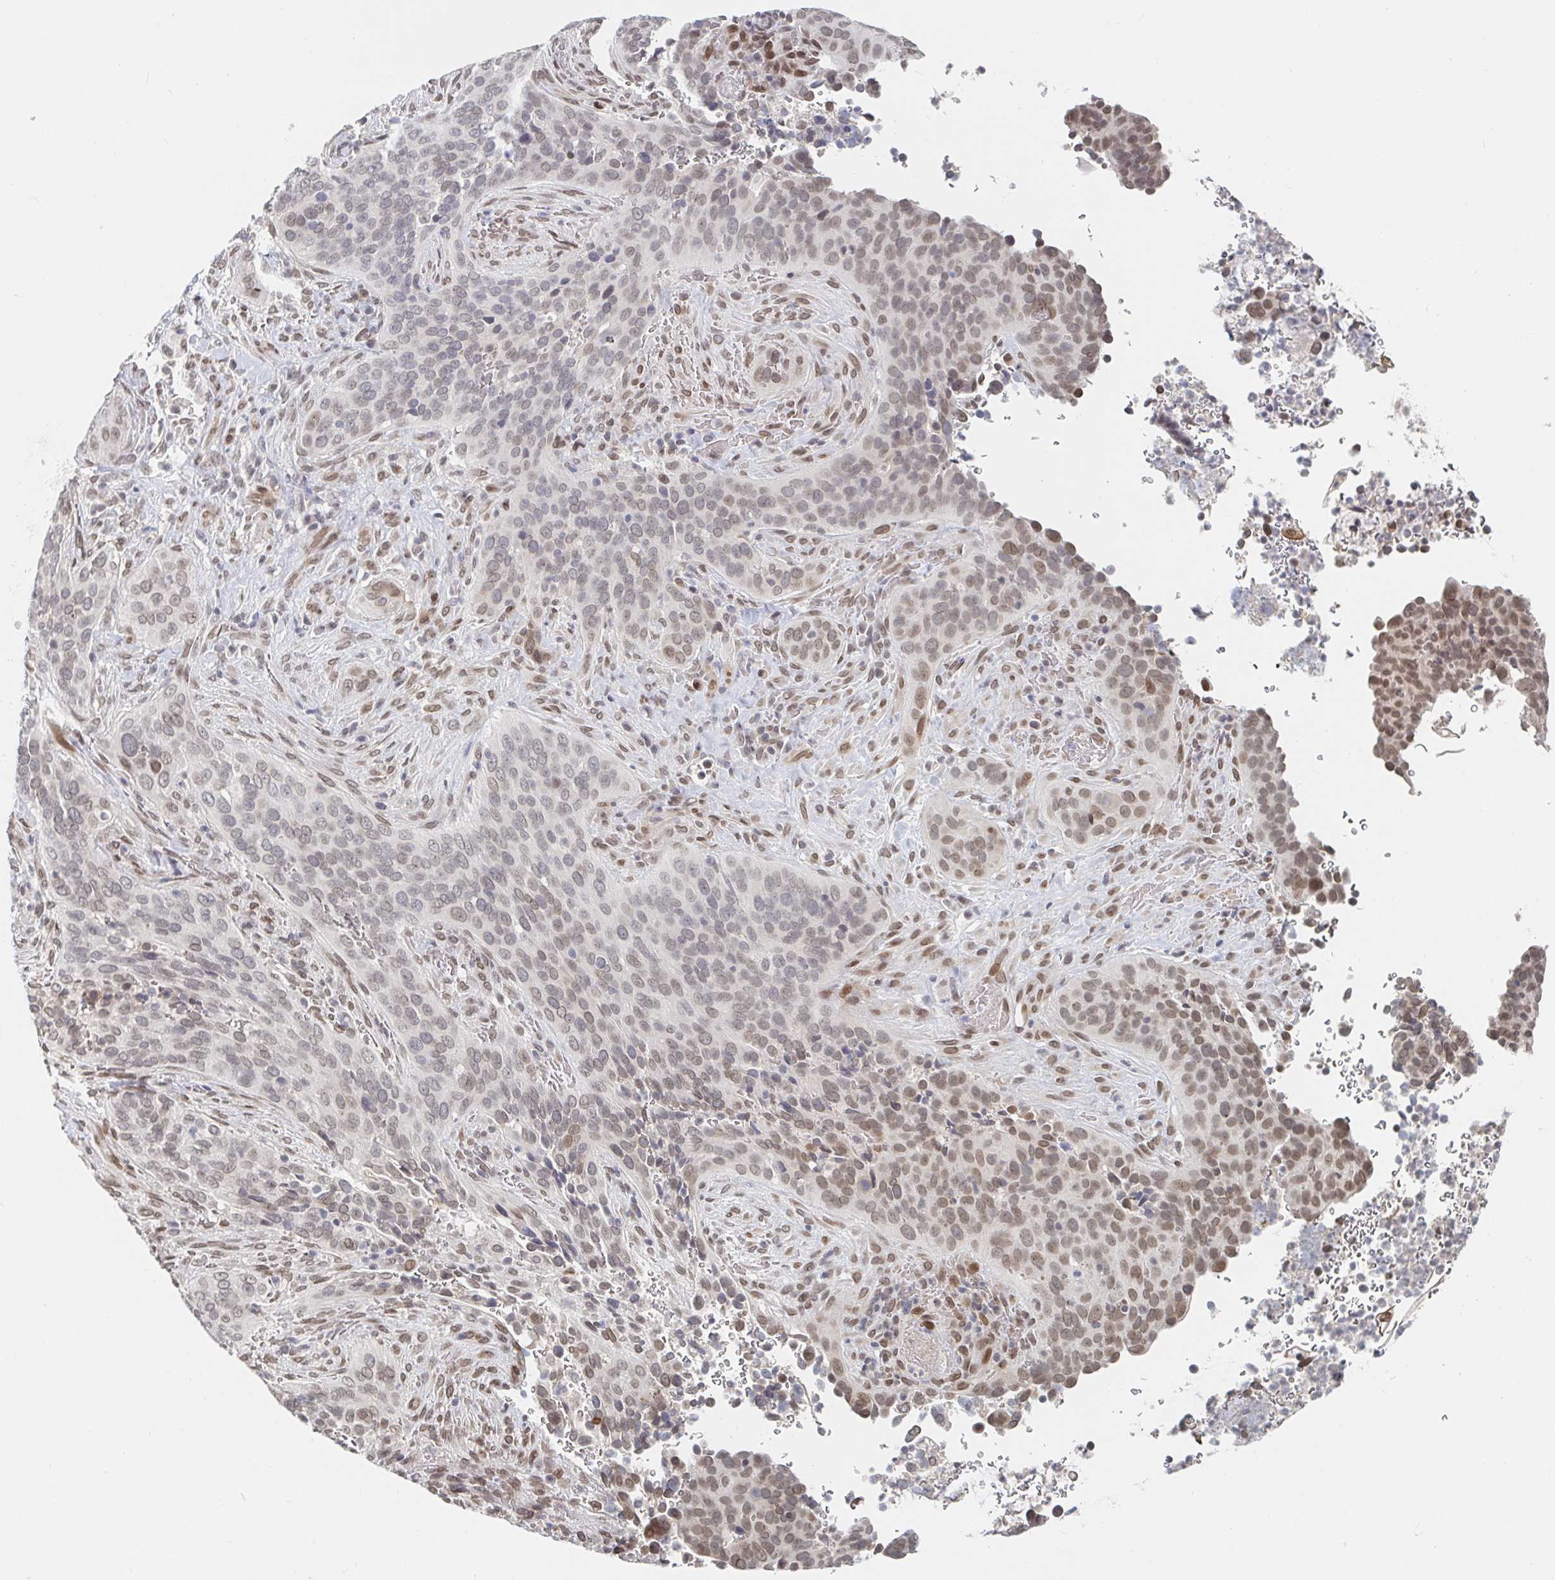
{"staining": {"intensity": "weak", "quantity": "25%-75%", "location": "nuclear"}, "tissue": "cervical cancer", "cell_type": "Tumor cells", "image_type": "cancer", "snomed": [{"axis": "morphology", "description": "Squamous cell carcinoma, NOS"}, {"axis": "topography", "description": "Cervix"}], "caption": "A brown stain labels weak nuclear expression of a protein in human cervical cancer tumor cells.", "gene": "CHD2", "patient": {"sex": "female", "age": 38}}